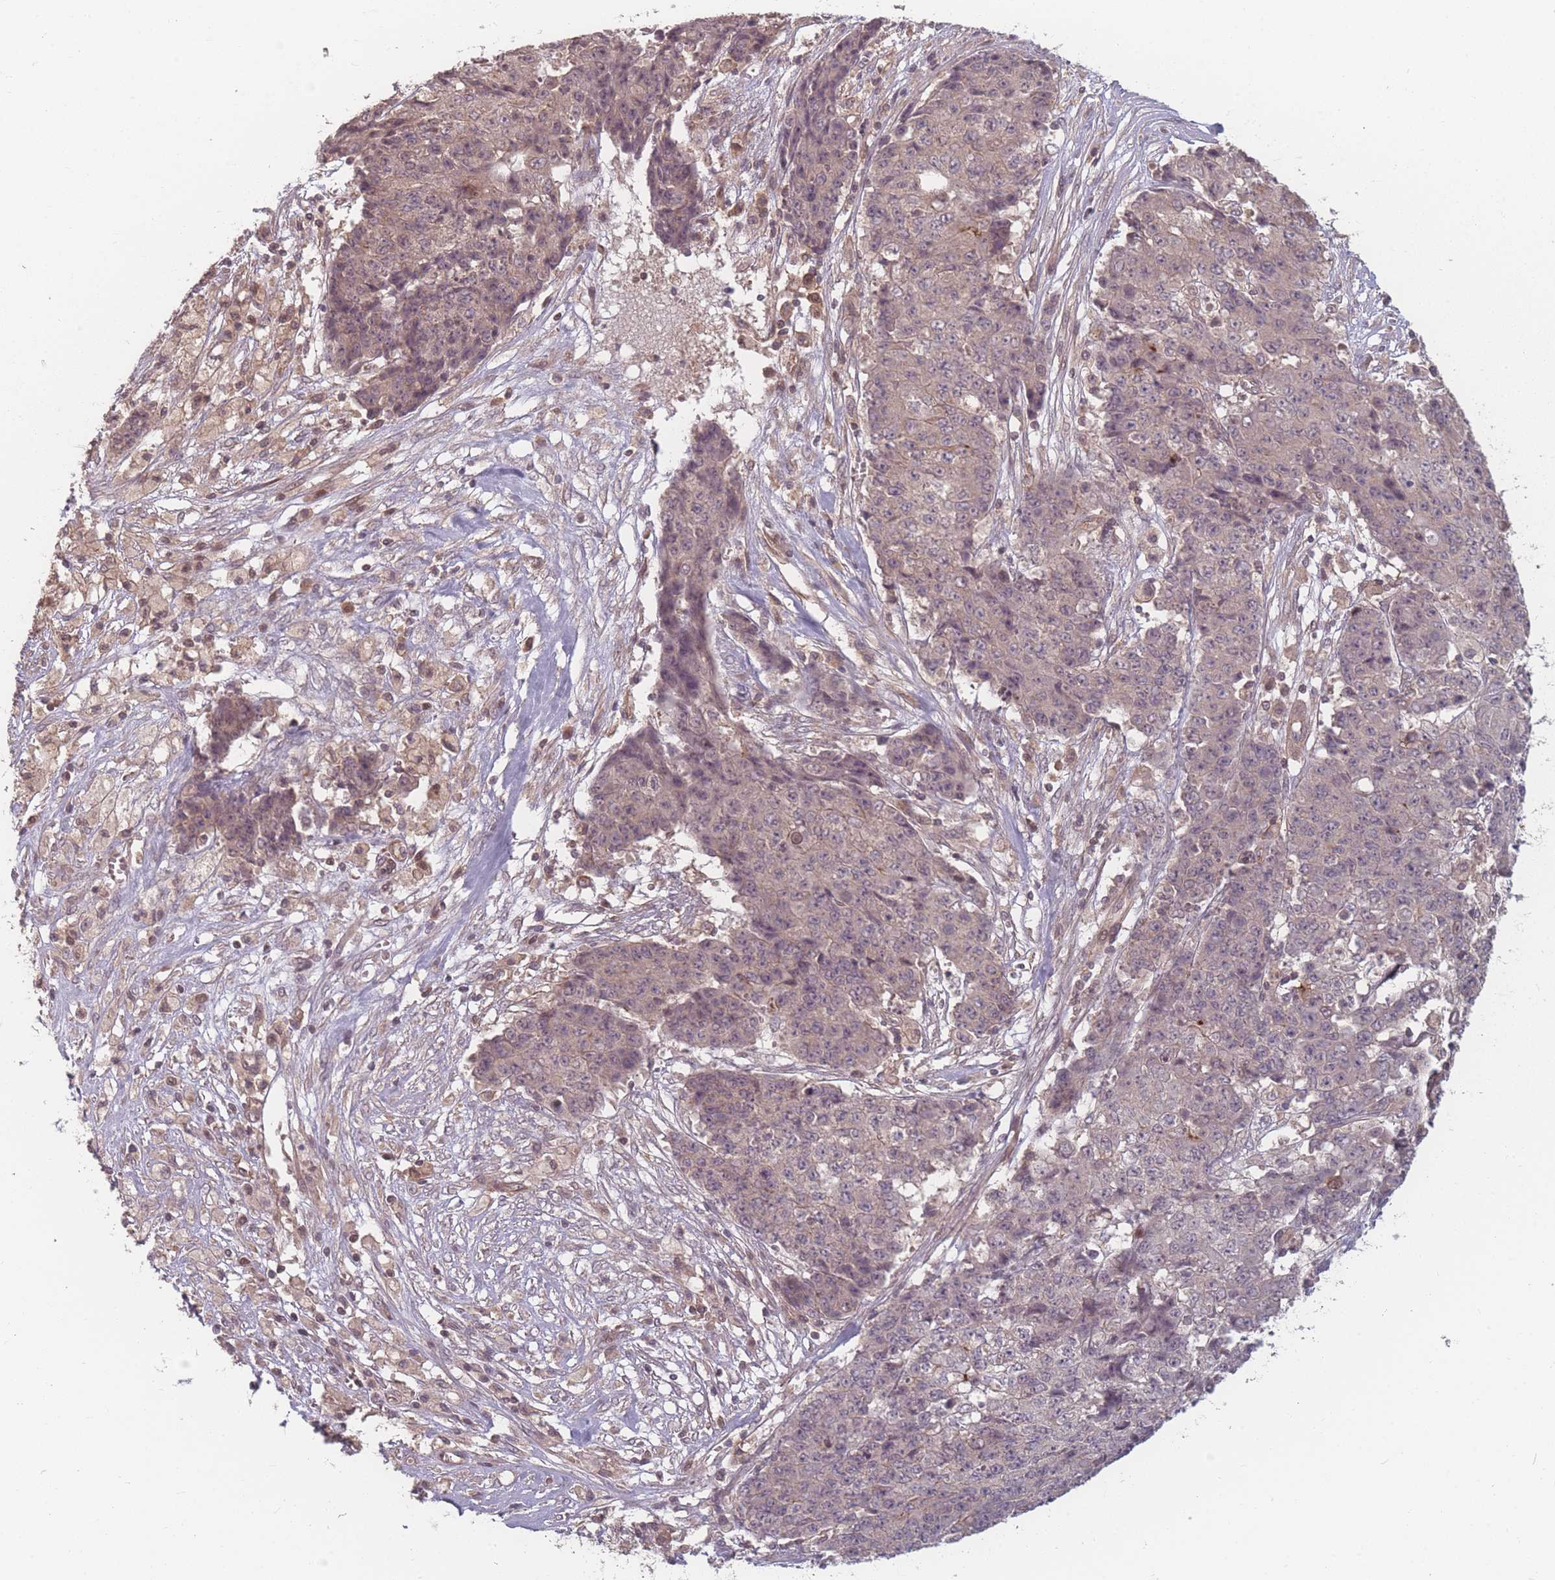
{"staining": {"intensity": "weak", "quantity": "<25%", "location": "cytoplasmic/membranous"}, "tissue": "ovarian cancer", "cell_type": "Tumor cells", "image_type": "cancer", "snomed": [{"axis": "morphology", "description": "Carcinoma, endometroid"}, {"axis": "topography", "description": "Ovary"}], "caption": "Ovarian cancer (endometroid carcinoma) was stained to show a protein in brown. There is no significant positivity in tumor cells.", "gene": "HAGH", "patient": {"sex": "female", "age": 42}}